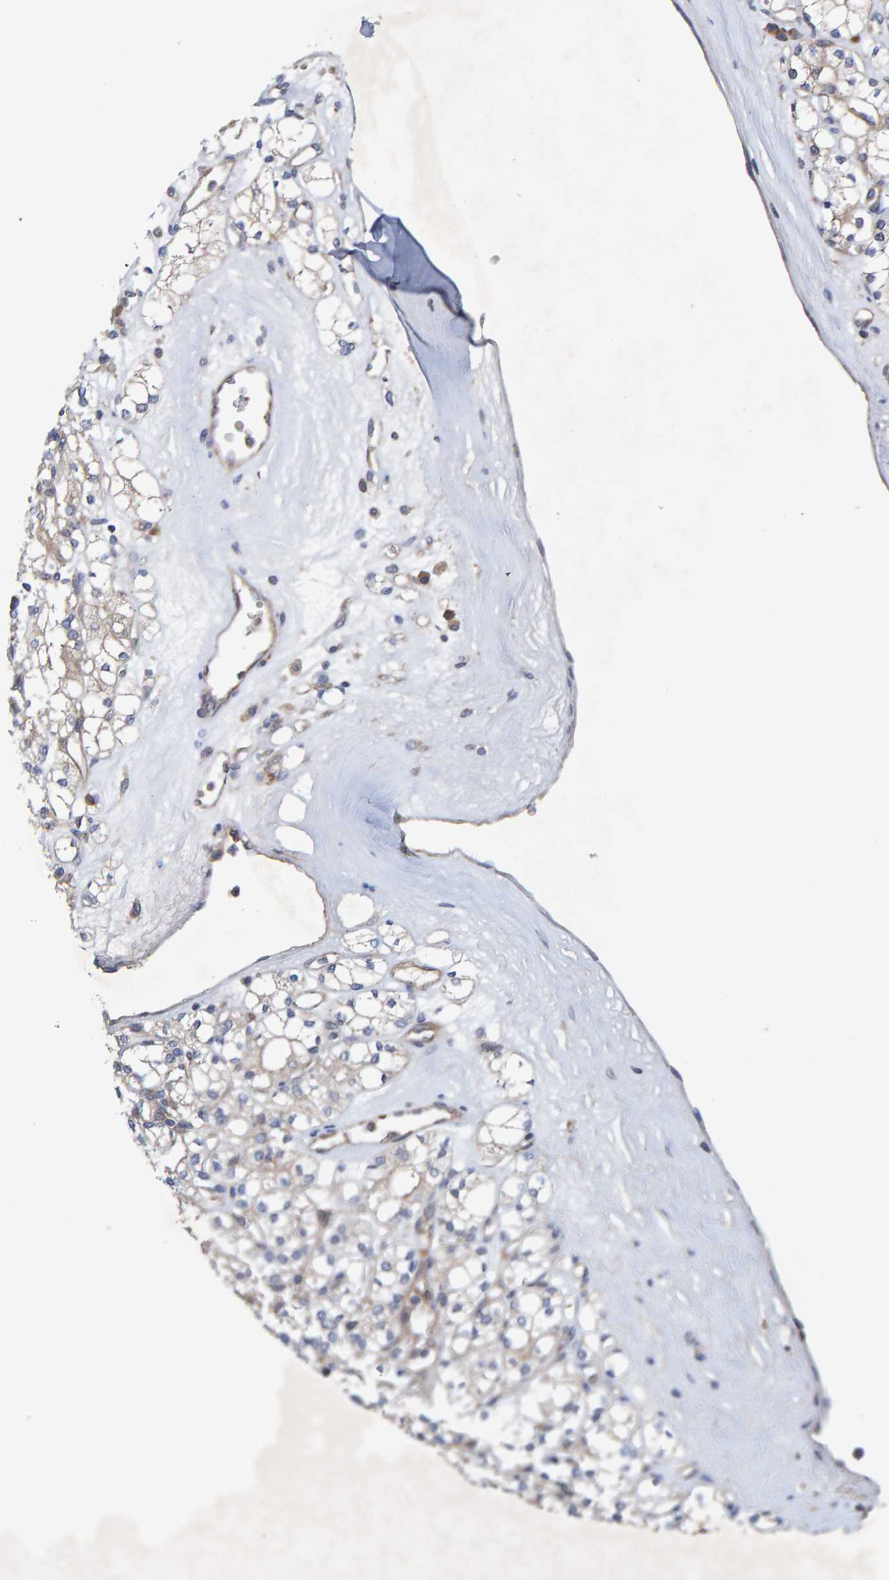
{"staining": {"intensity": "weak", "quantity": "<25%", "location": "cytoplasmic/membranous"}, "tissue": "renal cancer", "cell_type": "Tumor cells", "image_type": "cancer", "snomed": [{"axis": "morphology", "description": "Adenocarcinoma, NOS"}, {"axis": "topography", "description": "Kidney"}], "caption": "Renal adenocarcinoma was stained to show a protein in brown. There is no significant expression in tumor cells.", "gene": "LRSAM1", "patient": {"sex": "male", "age": 77}}